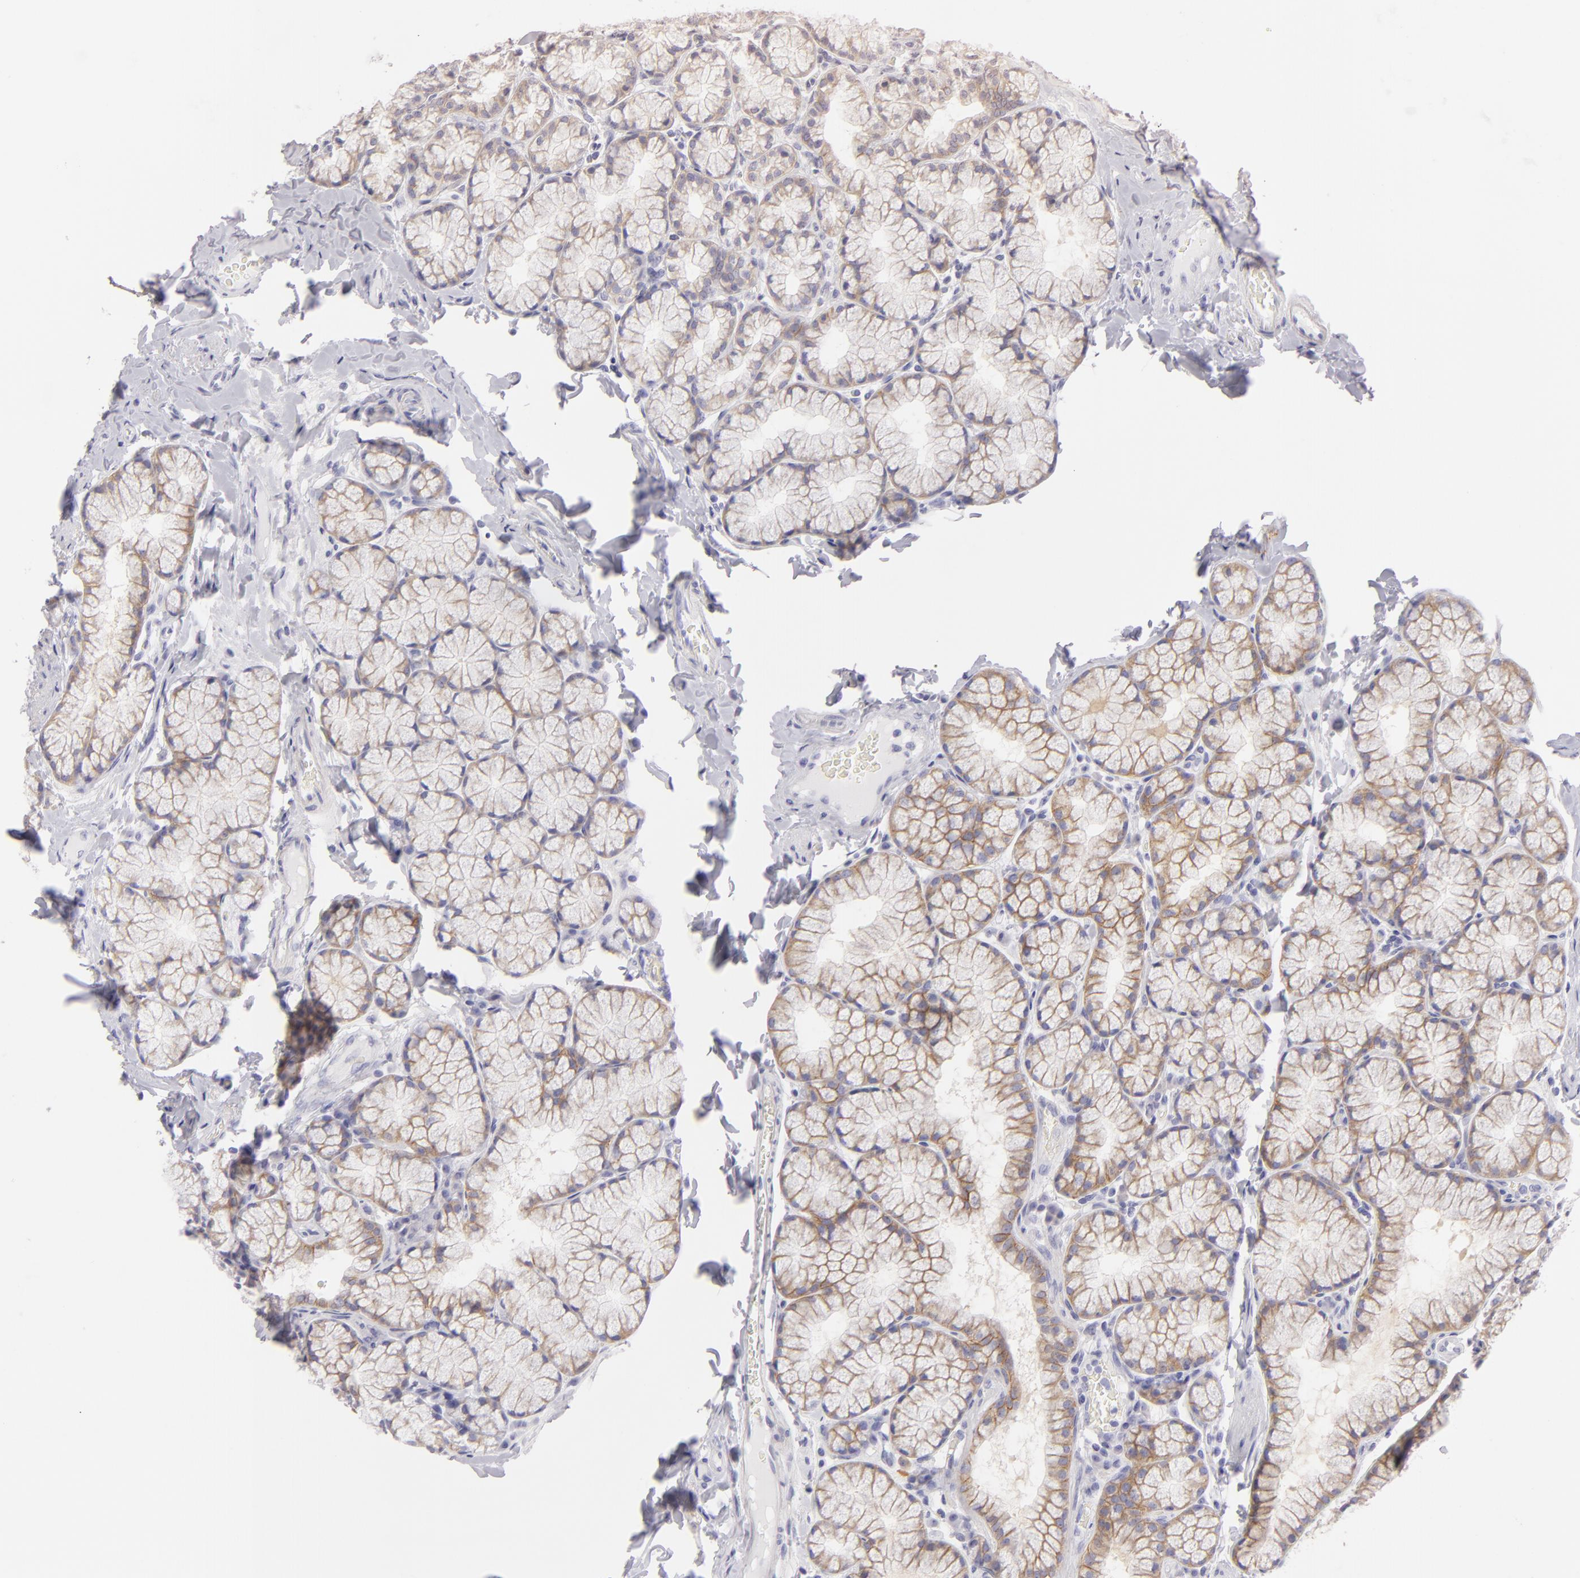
{"staining": {"intensity": "weak", "quantity": ">75%", "location": "cytoplasmic/membranous"}, "tissue": "duodenum", "cell_type": "Glandular cells", "image_type": "normal", "snomed": [{"axis": "morphology", "description": "Normal tissue, NOS"}, {"axis": "topography", "description": "Duodenum"}], "caption": "A histopathology image of human duodenum stained for a protein reveals weak cytoplasmic/membranous brown staining in glandular cells. (brown staining indicates protein expression, while blue staining denotes nuclei).", "gene": "DLG4", "patient": {"sex": "male", "age": 50}}